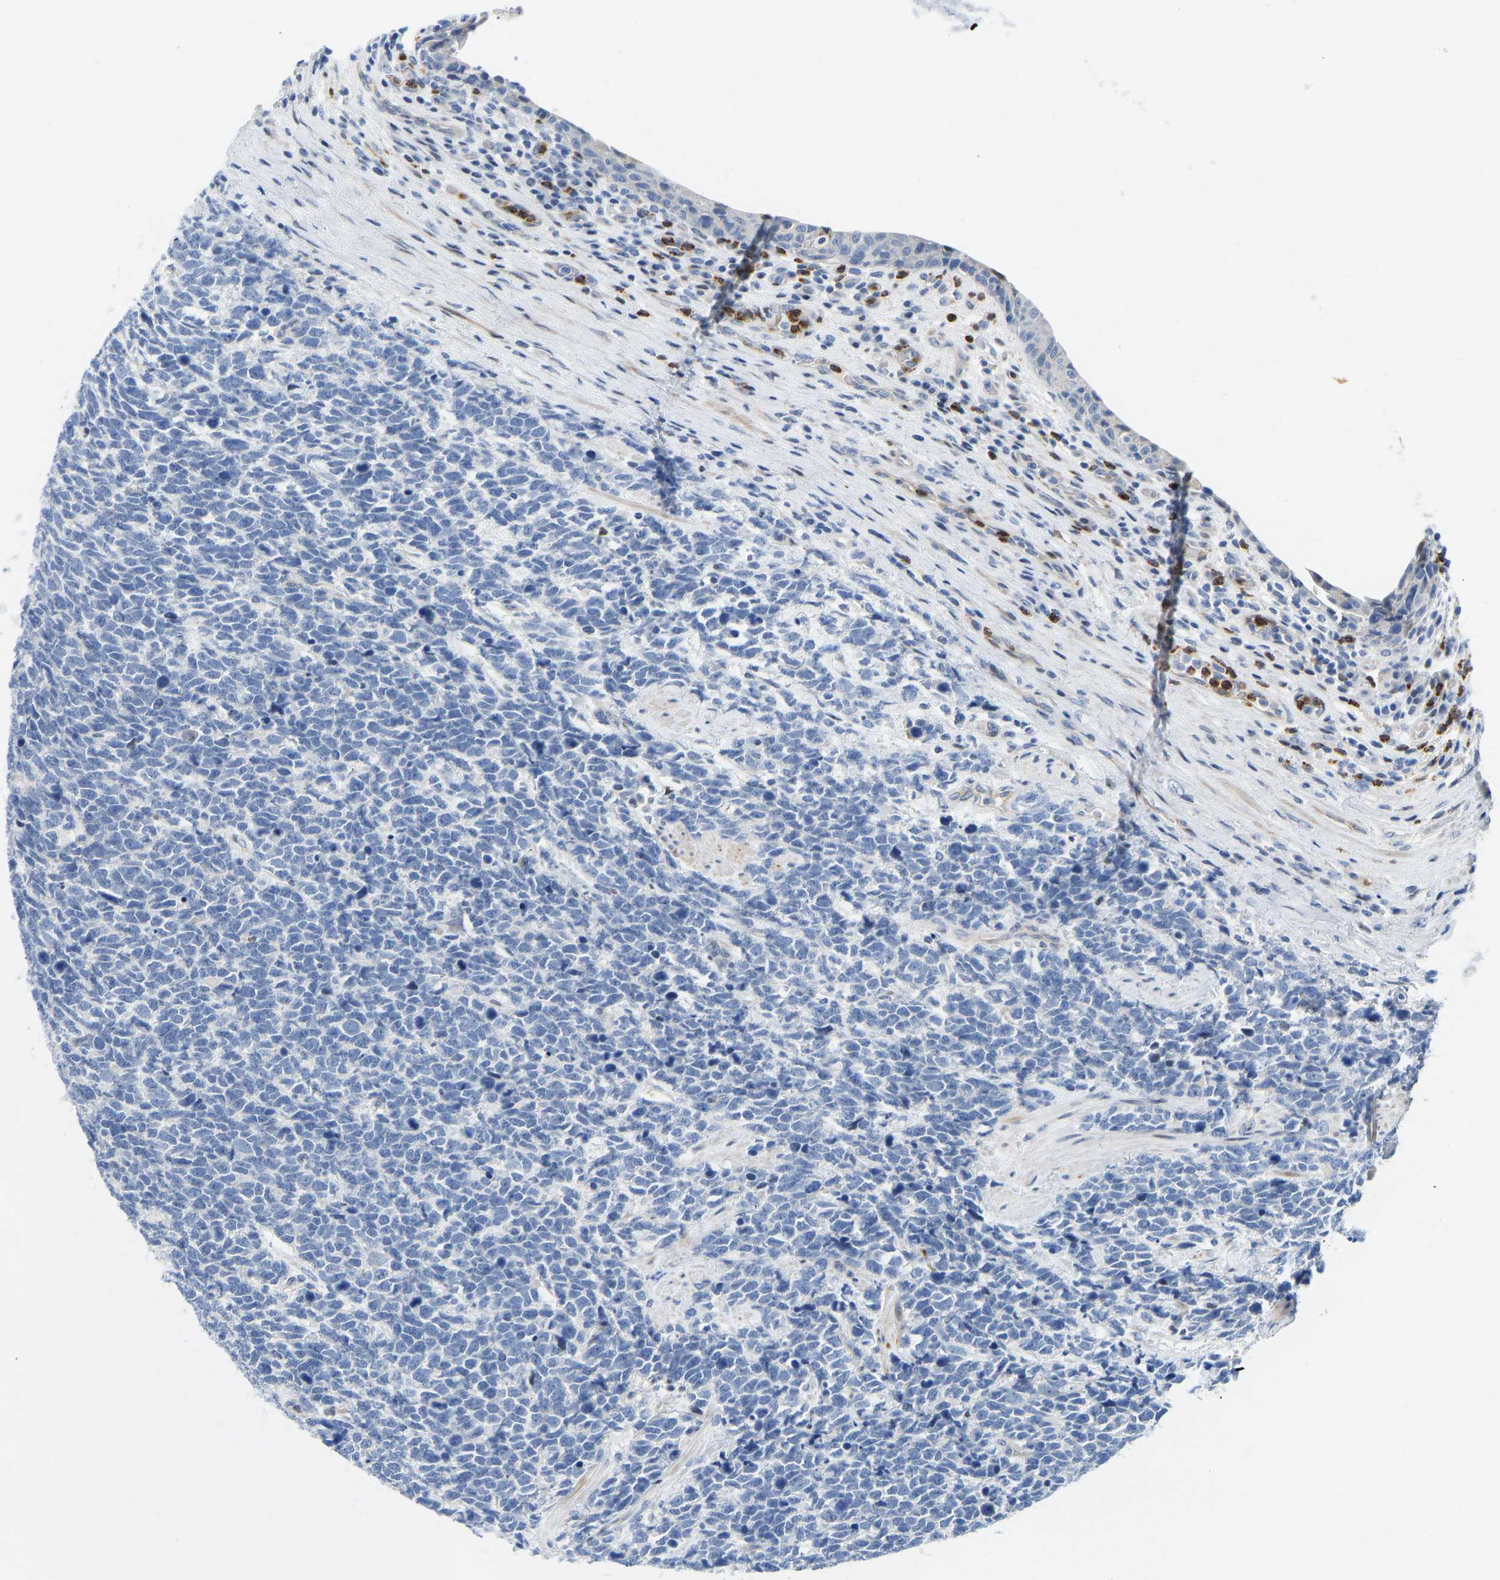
{"staining": {"intensity": "negative", "quantity": "none", "location": "none"}, "tissue": "urothelial cancer", "cell_type": "Tumor cells", "image_type": "cancer", "snomed": [{"axis": "morphology", "description": "Urothelial carcinoma, High grade"}, {"axis": "topography", "description": "Urinary bladder"}], "caption": "Immunohistochemical staining of human high-grade urothelial carcinoma exhibits no significant staining in tumor cells. The staining is performed using DAB (3,3'-diaminobenzidine) brown chromogen with nuclei counter-stained in using hematoxylin.", "gene": "HDAC5", "patient": {"sex": "female", "age": 82}}